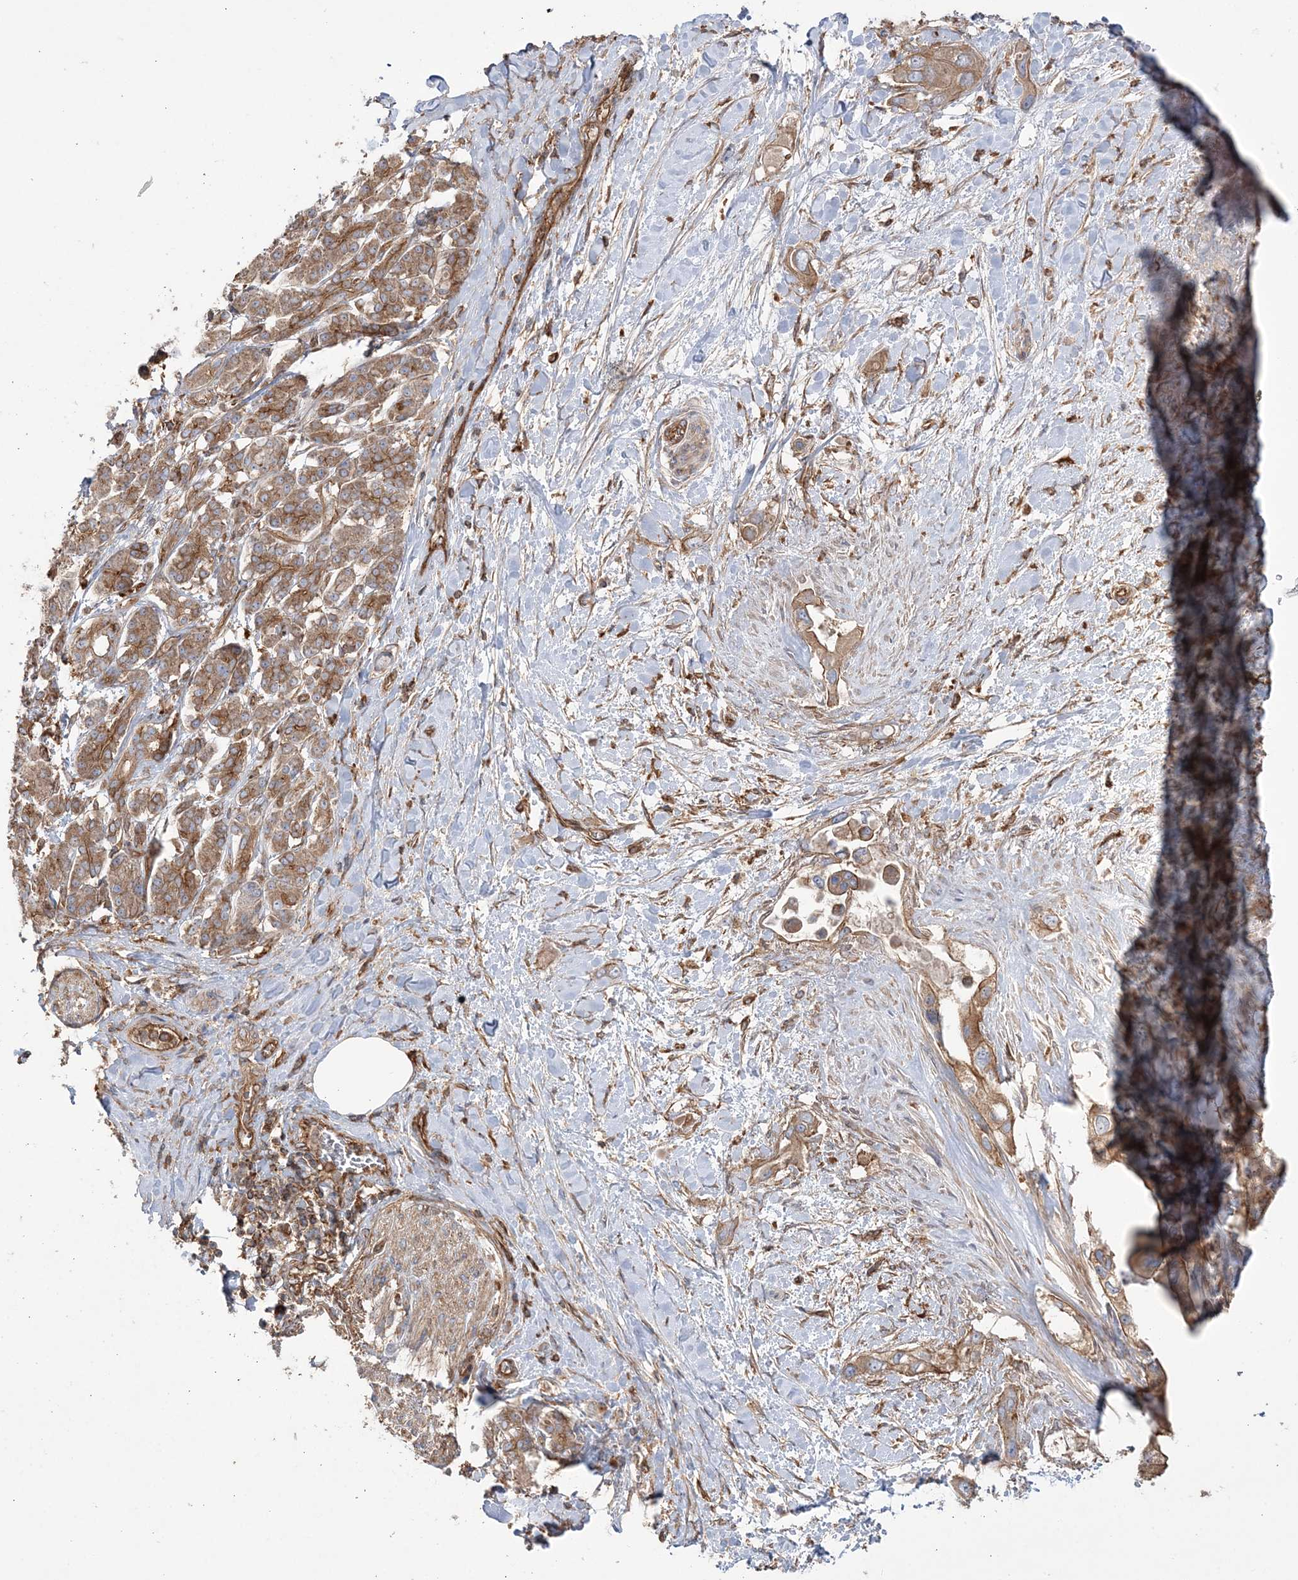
{"staining": {"intensity": "moderate", "quantity": ">75%", "location": "cytoplasmic/membranous"}, "tissue": "pancreatic cancer", "cell_type": "Tumor cells", "image_type": "cancer", "snomed": [{"axis": "morphology", "description": "Inflammation, NOS"}, {"axis": "morphology", "description": "Adenocarcinoma, NOS"}, {"axis": "topography", "description": "Pancreas"}], "caption": "Immunohistochemistry histopathology image of human pancreatic cancer (adenocarcinoma) stained for a protein (brown), which displays medium levels of moderate cytoplasmic/membranous expression in approximately >75% of tumor cells.", "gene": "TBC1D5", "patient": {"sex": "female", "age": 56}}